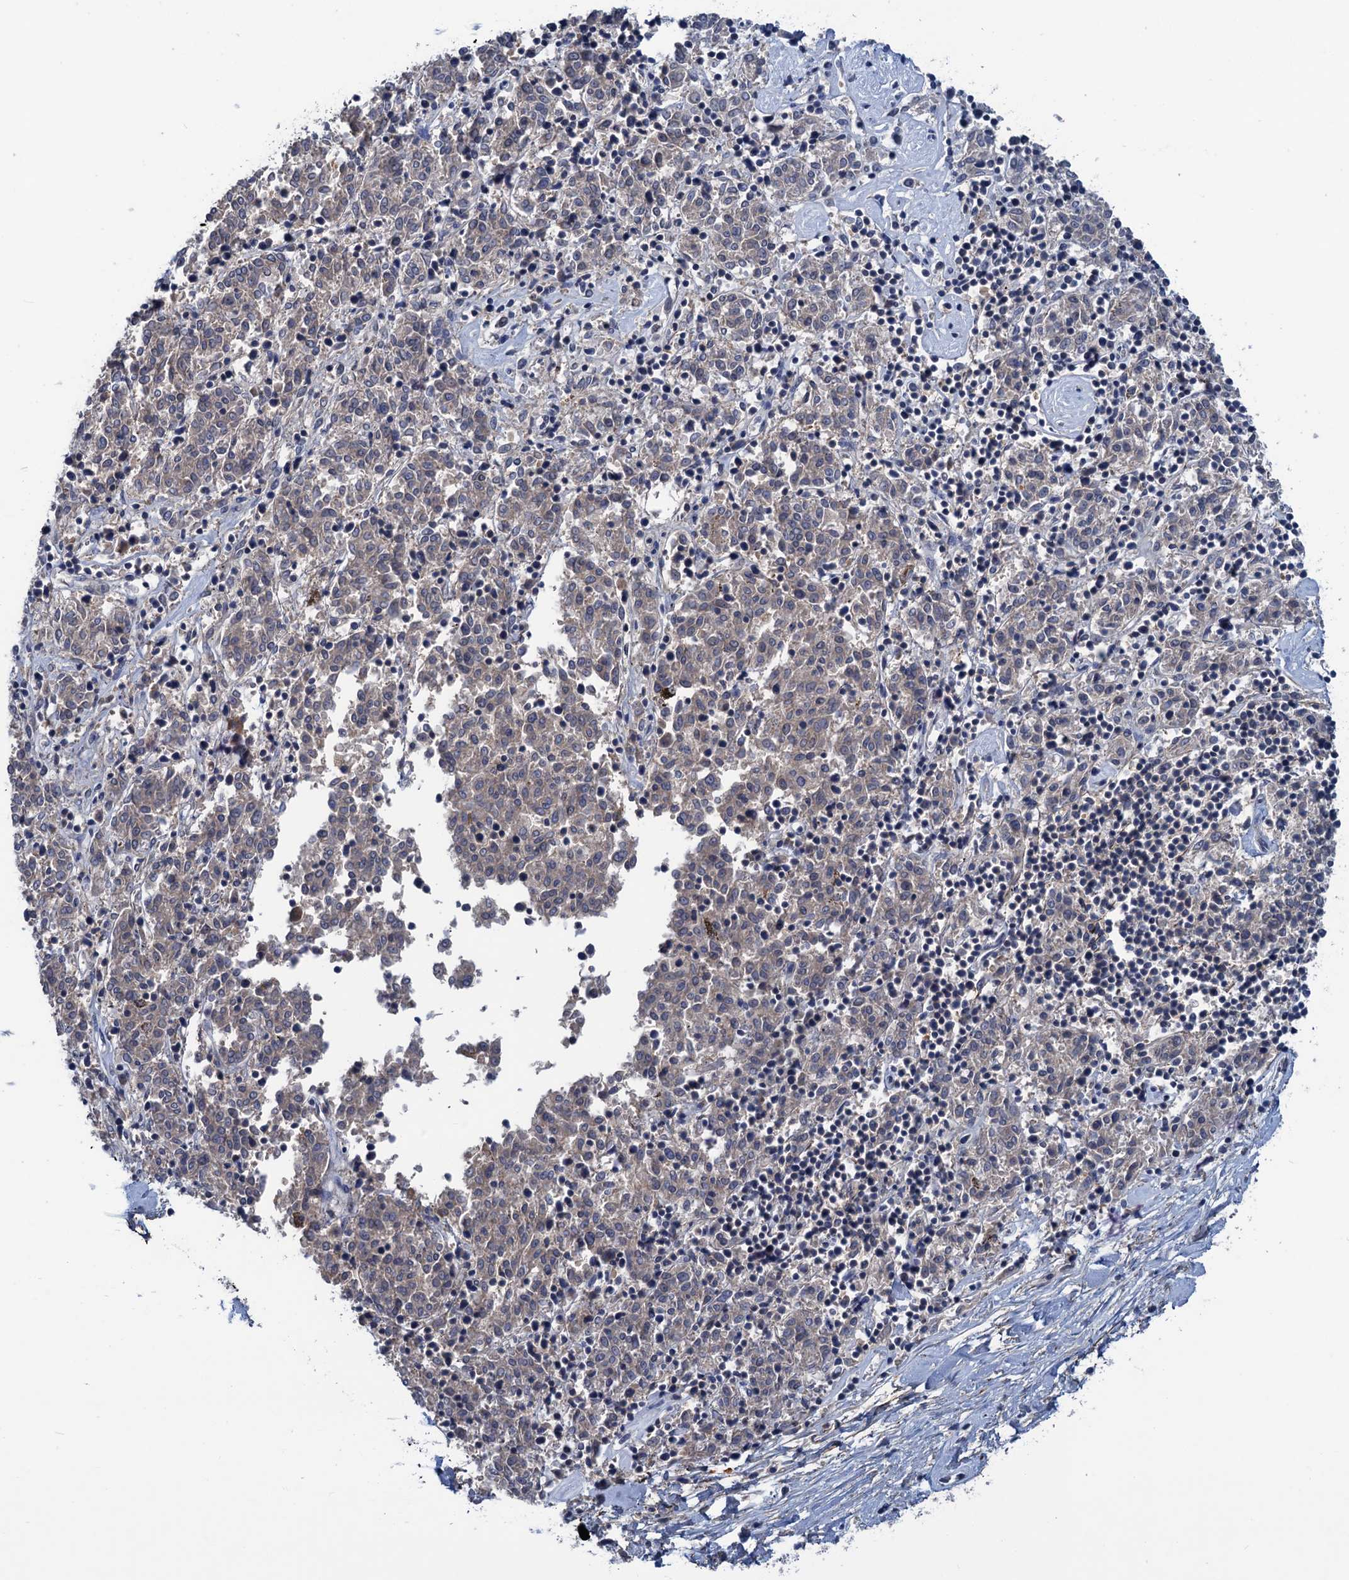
{"staining": {"intensity": "weak", "quantity": "<25%", "location": "nuclear"}, "tissue": "melanoma", "cell_type": "Tumor cells", "image_type": "cancer", "snomed": [{"axis": "morphology", "description": "Malignant melanoma, NOS"}, {"axis": "topography", "description": "Skin"}], "caption": "Immunohistochemistry (IHC) micrograph of malignant melanoma stained for a protein (brown), which shows no staining in tumor cells.", "gene": "SAE1", "patient": {"sex": "female", "age": 72}}